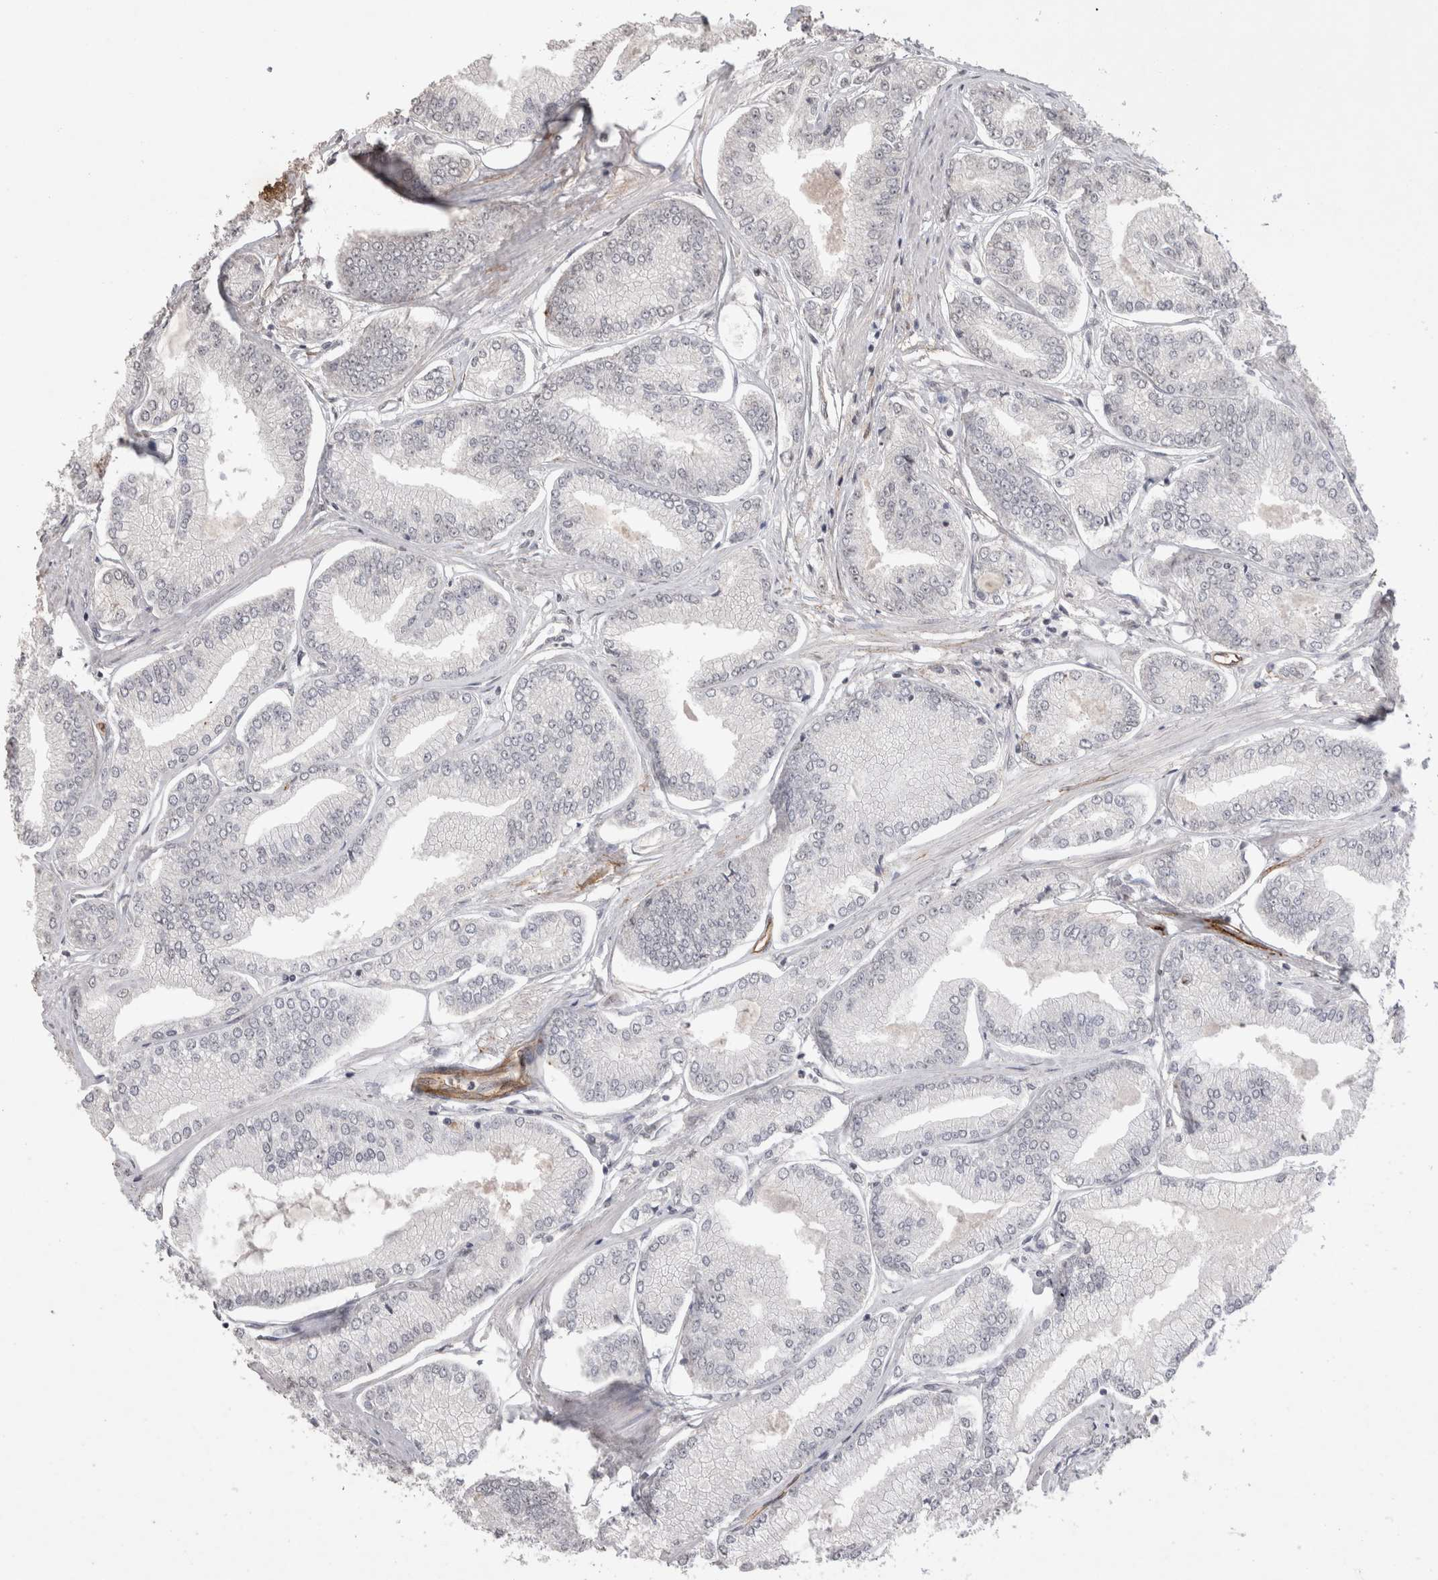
{"staining": {"intensity": "negative", "quantity": "none", "location": "none"}, "tissue": "prostate cancer", "cell_type": "Tumor cells", "image_type": "cancer", "snomed": [{"axis": "morphology", "description": "Adenocarcinoma, Low grade"}, {"axis": "topography", "description": "Prostate"}], "caption": "This is a photomicrograph of IHC staining of prostate adenocarcinoma (low-grade), which shows no positivity in tumor cells. (DAB immunohistochemistry with hematoxylin counter stain).", "gene": "CDH13", "patient": {"sex": "male", "age": 52}}